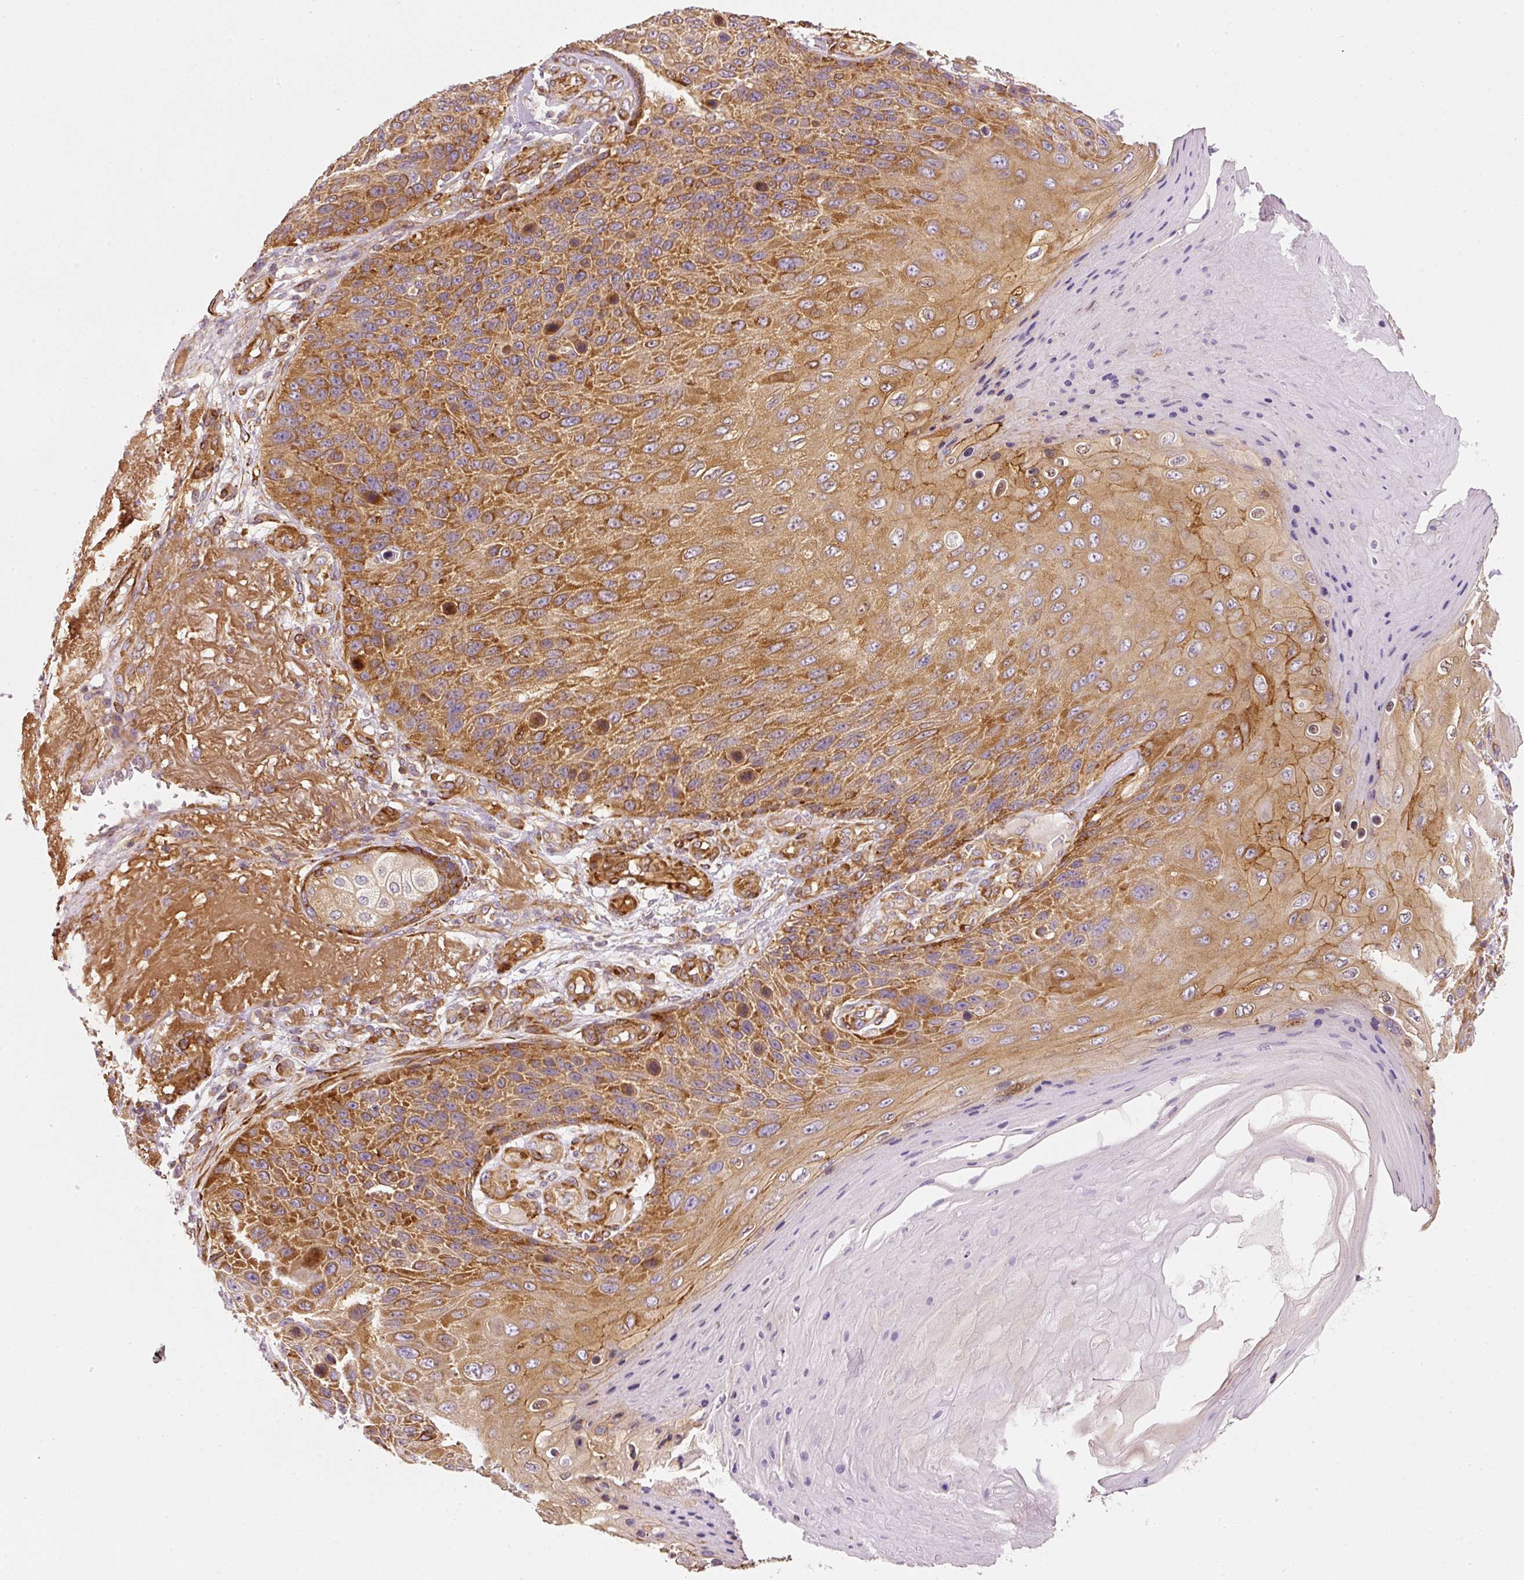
{"staining": {"intensity": "strong", "quantity": ">75%", "location": "cytoplasmic/membranous"}, "tissue": "skin cancer", "cell_type": "Tumor cells", "image_type": "cancer", "snomed": [{"axis": "morphology", "description": "Squamous cell carcinoma, NOS"}, {"axis": "topography", "description": "Skin"}], "caption": "Strong cytoplasmic/membranous protein expression is seen in approximately >75% of tumor cells in skin cancer.", "gene": "RNF167", "patient": {"sex": "female", "age": 88}}